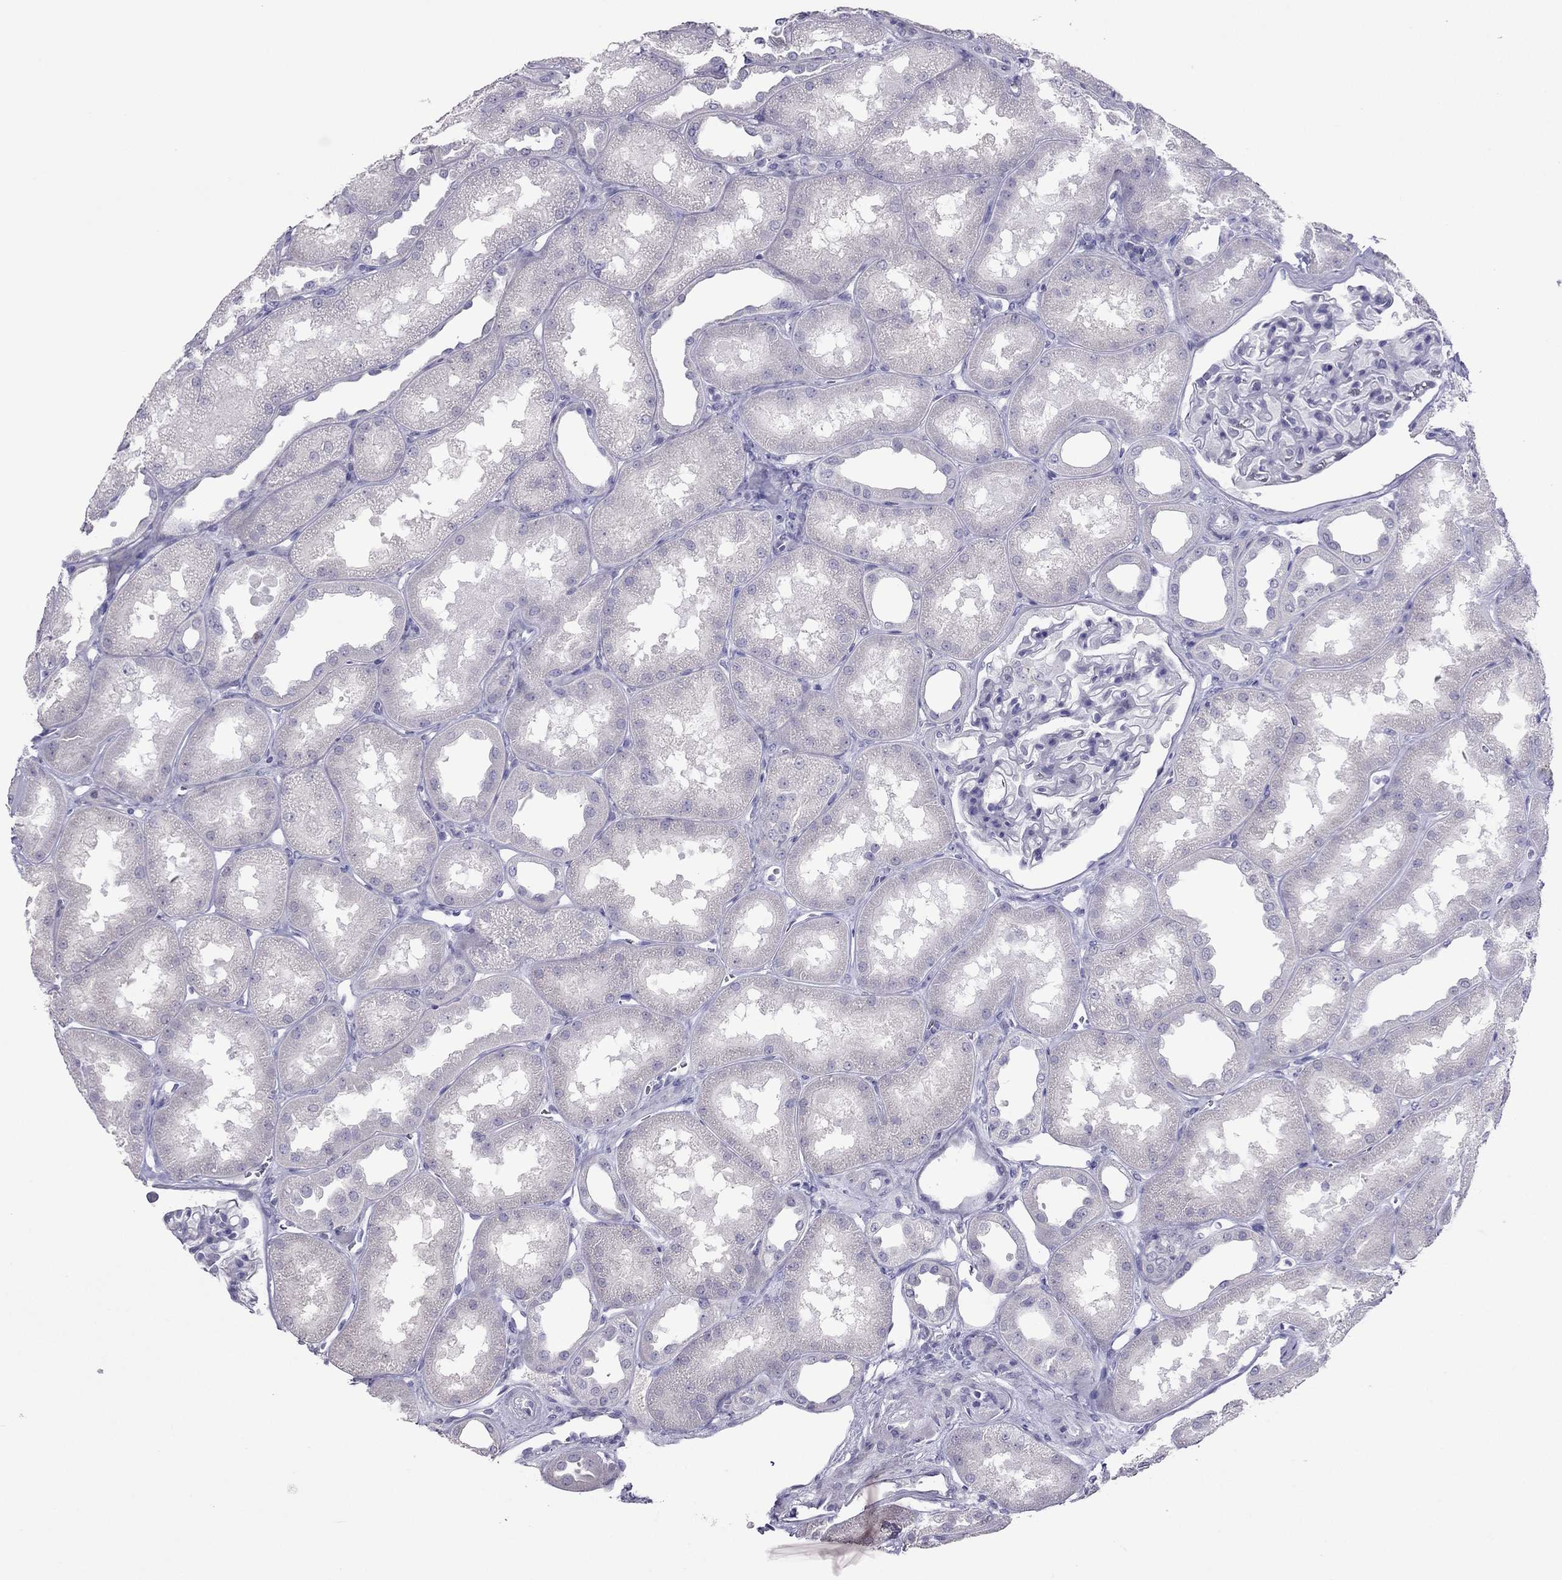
{"staining": {"intensity": "negative", "quantity": "none", "location": "none"}, "tissue": "kidney", "cell_type": "Cells in glomeruli", "image_type": "normal", "snomed": [{"axis": "morphology", "description": "Normal tissue, NOS"}, {"axis": "topography", "description": "Kidney"}], "caption": "DAB (3,3'-diaminobenzidine) immunohistochemical staining of normal human kidney shows no significant expression in cells in glomeruli. The staining was performed using DAB (3,3'-diaminobenzidine) to visualize the protein expression in brown, while the nuclei were stained in blue with hematoxylin (Magnification: 20x).", "gene": "RGS8", "patient": {"sex": "male", "age": 61}}